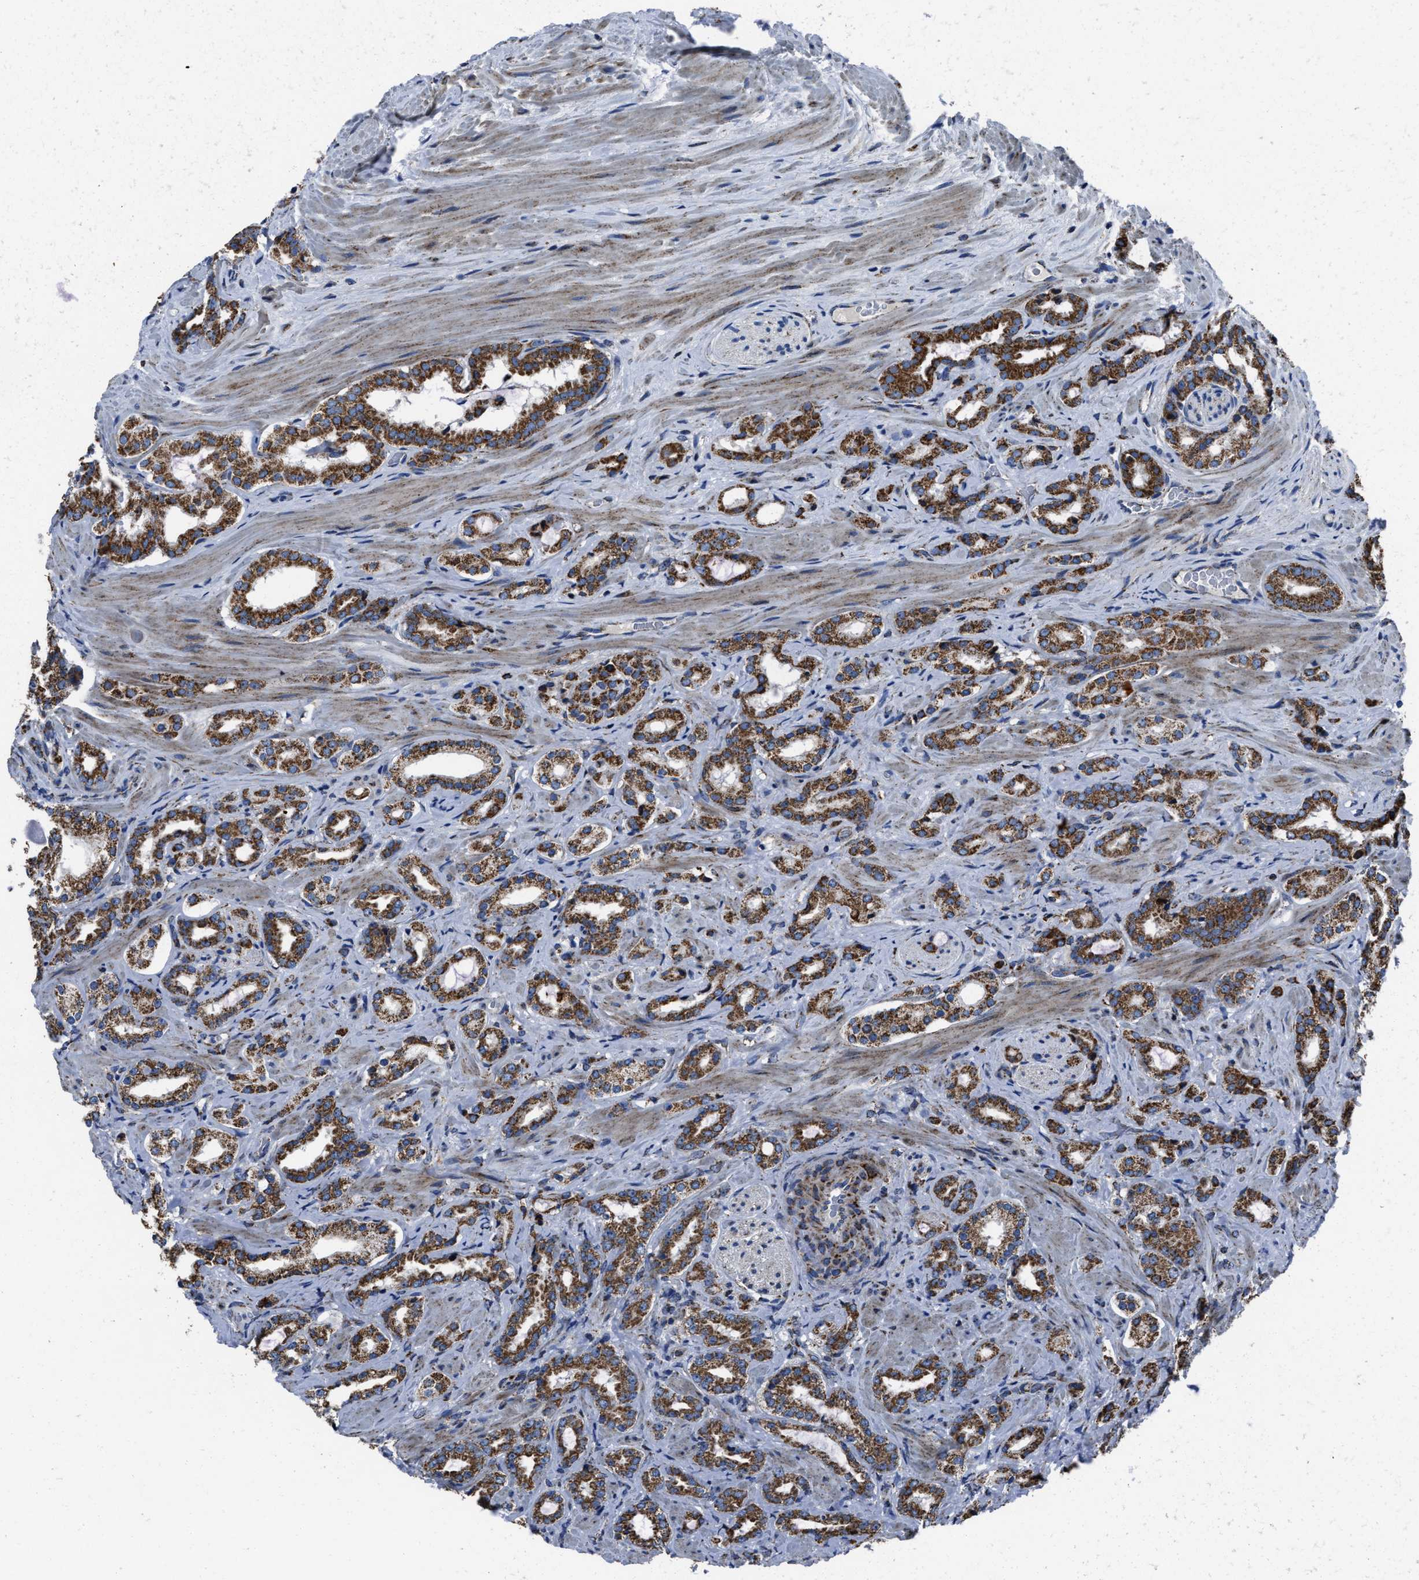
{"staining": {"intensity": "strong", "quantity": ">75%", "location": "cytoplasmic/membranous"}, "tissue": "prostate cancer", "cell_type": "Tumor cells", "image_type": "cancer", "snomed": [{"axis": "morphology", "description": "Adenocarcinoma, High grade"}, {"axis": "topography", "description": "Prostate"}], "caption": "Tumor cells display strong cytoplasmic/membranous positivity in about >75% of cells in prostate adenocarcinoma (high-grade).", "gene": "NSD3", "patient": {"sex": "male", "age": 64}}